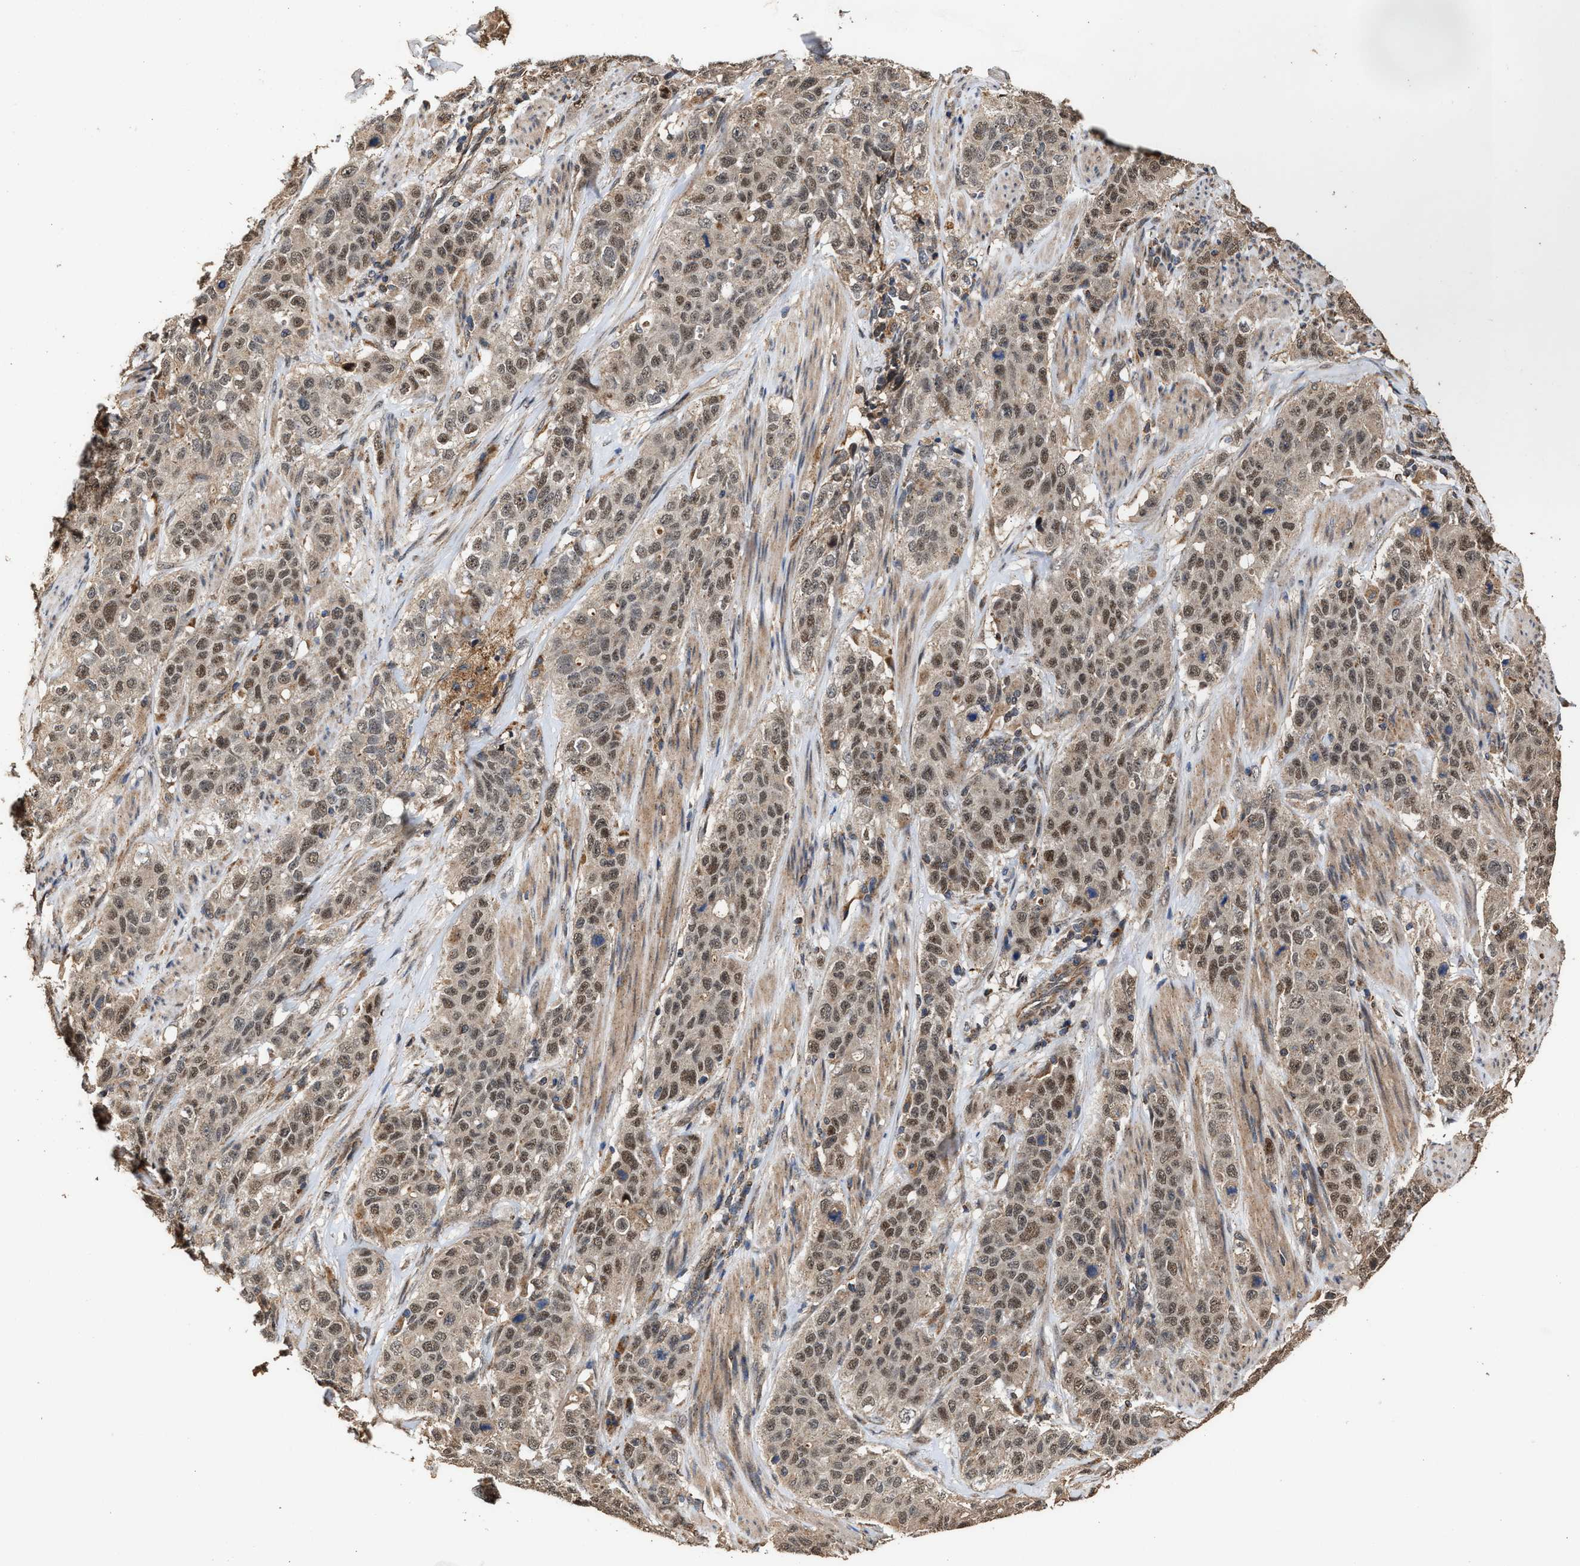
{"staining": {"intensity": "moderate", "quantity": ">75%", "location": "nuclear"}, "tissue": "stomach cancer", "cell_type": "Tumor cells", "image_type": "cancer", "snomed": [{"axis": "morphology", "description": "Adenocarcinoma, NOS"}, {"axis": "topography", "description": "Stomach"}], "caption": "Stomach adenocarcinoma tissue displays moderate nuclear positivity in approximately >75% of tumor cells The staining was performed using DAB to visualize the protein expression in brown, while the nuclei were stained in blue with hematoxylin (Magnification: 20x).", "gene": "ZNHIT6", "patient": {"sex": "male", "age": 48}}